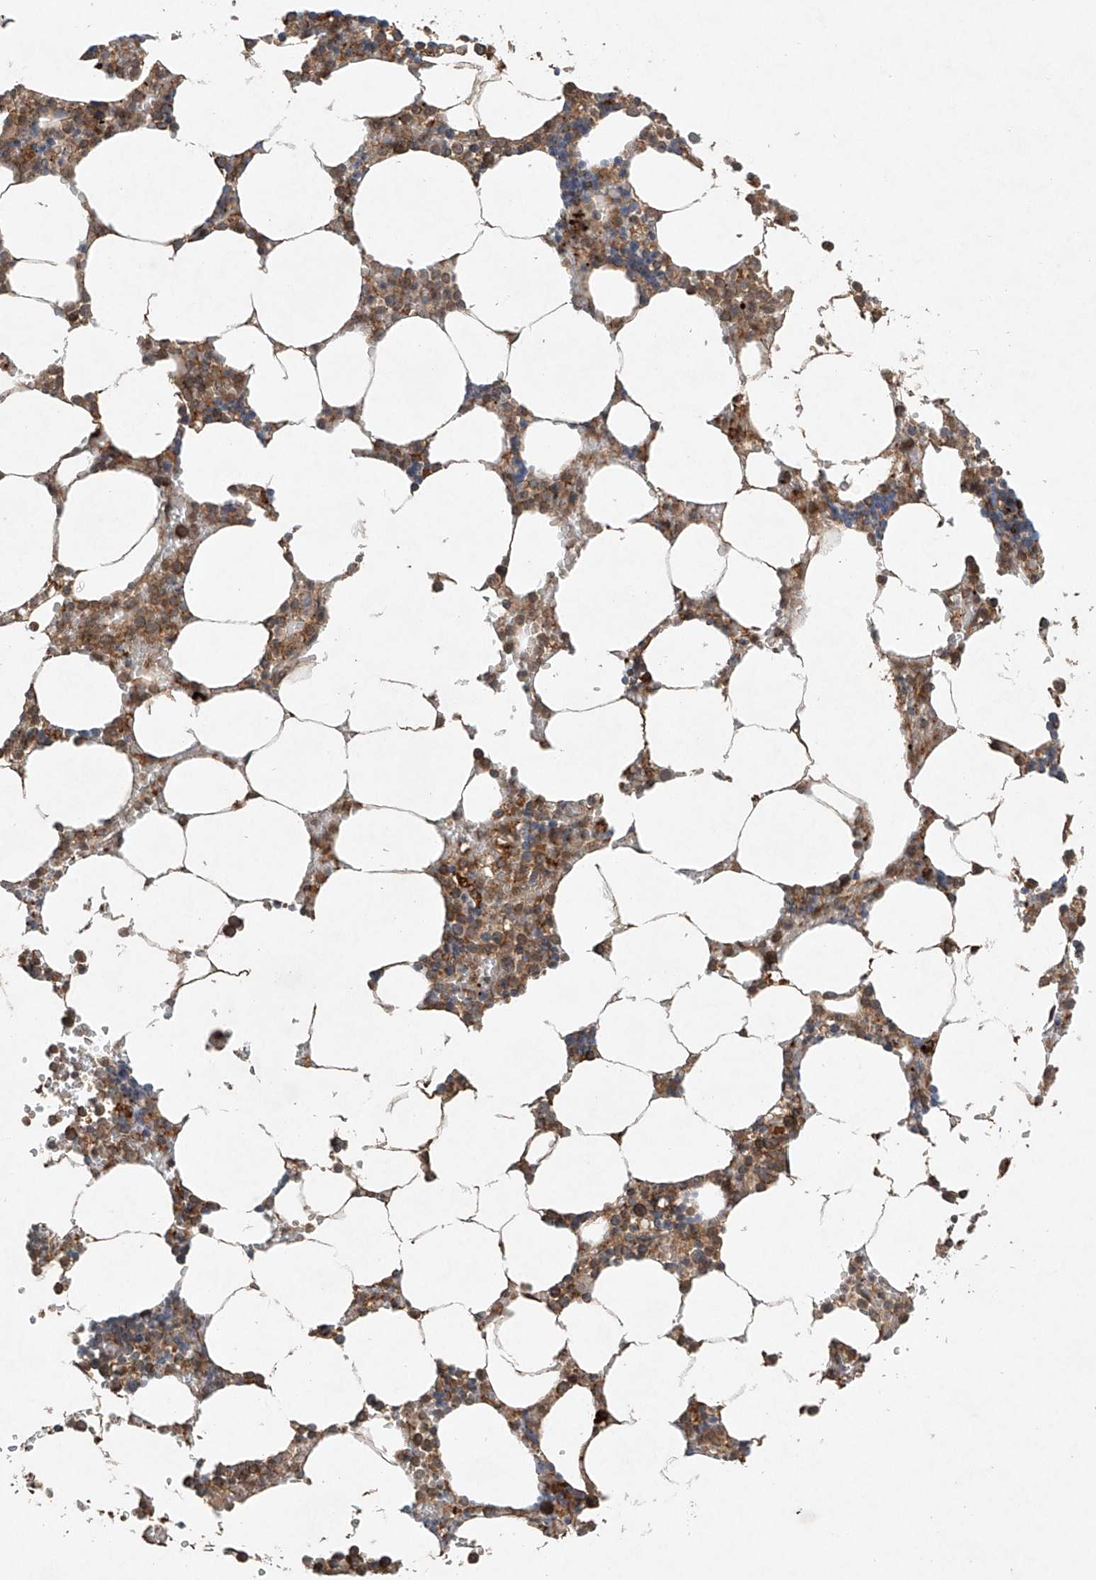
{"staining": {"intensity": "weak", "quantity": ">75%", "location": "cytoplasmic/membranous"}, "tissue": "bone marrow", "cell_type": "Hematopoietic cells", "image_type": "normal", "snomed": [{"axis": "morphology", "description": "Normal tissue, NOS"}, {"axis": "topography", "description": "Bone marrow"}], "caption": "Weak cytoplasmic/membranous positivity for a protein is identified in approximately >75% of hematopoietic cells of benign bone marrow using IHC.", "gene": "DCAF11", "patient": {"sex": "male", "age": 70}}